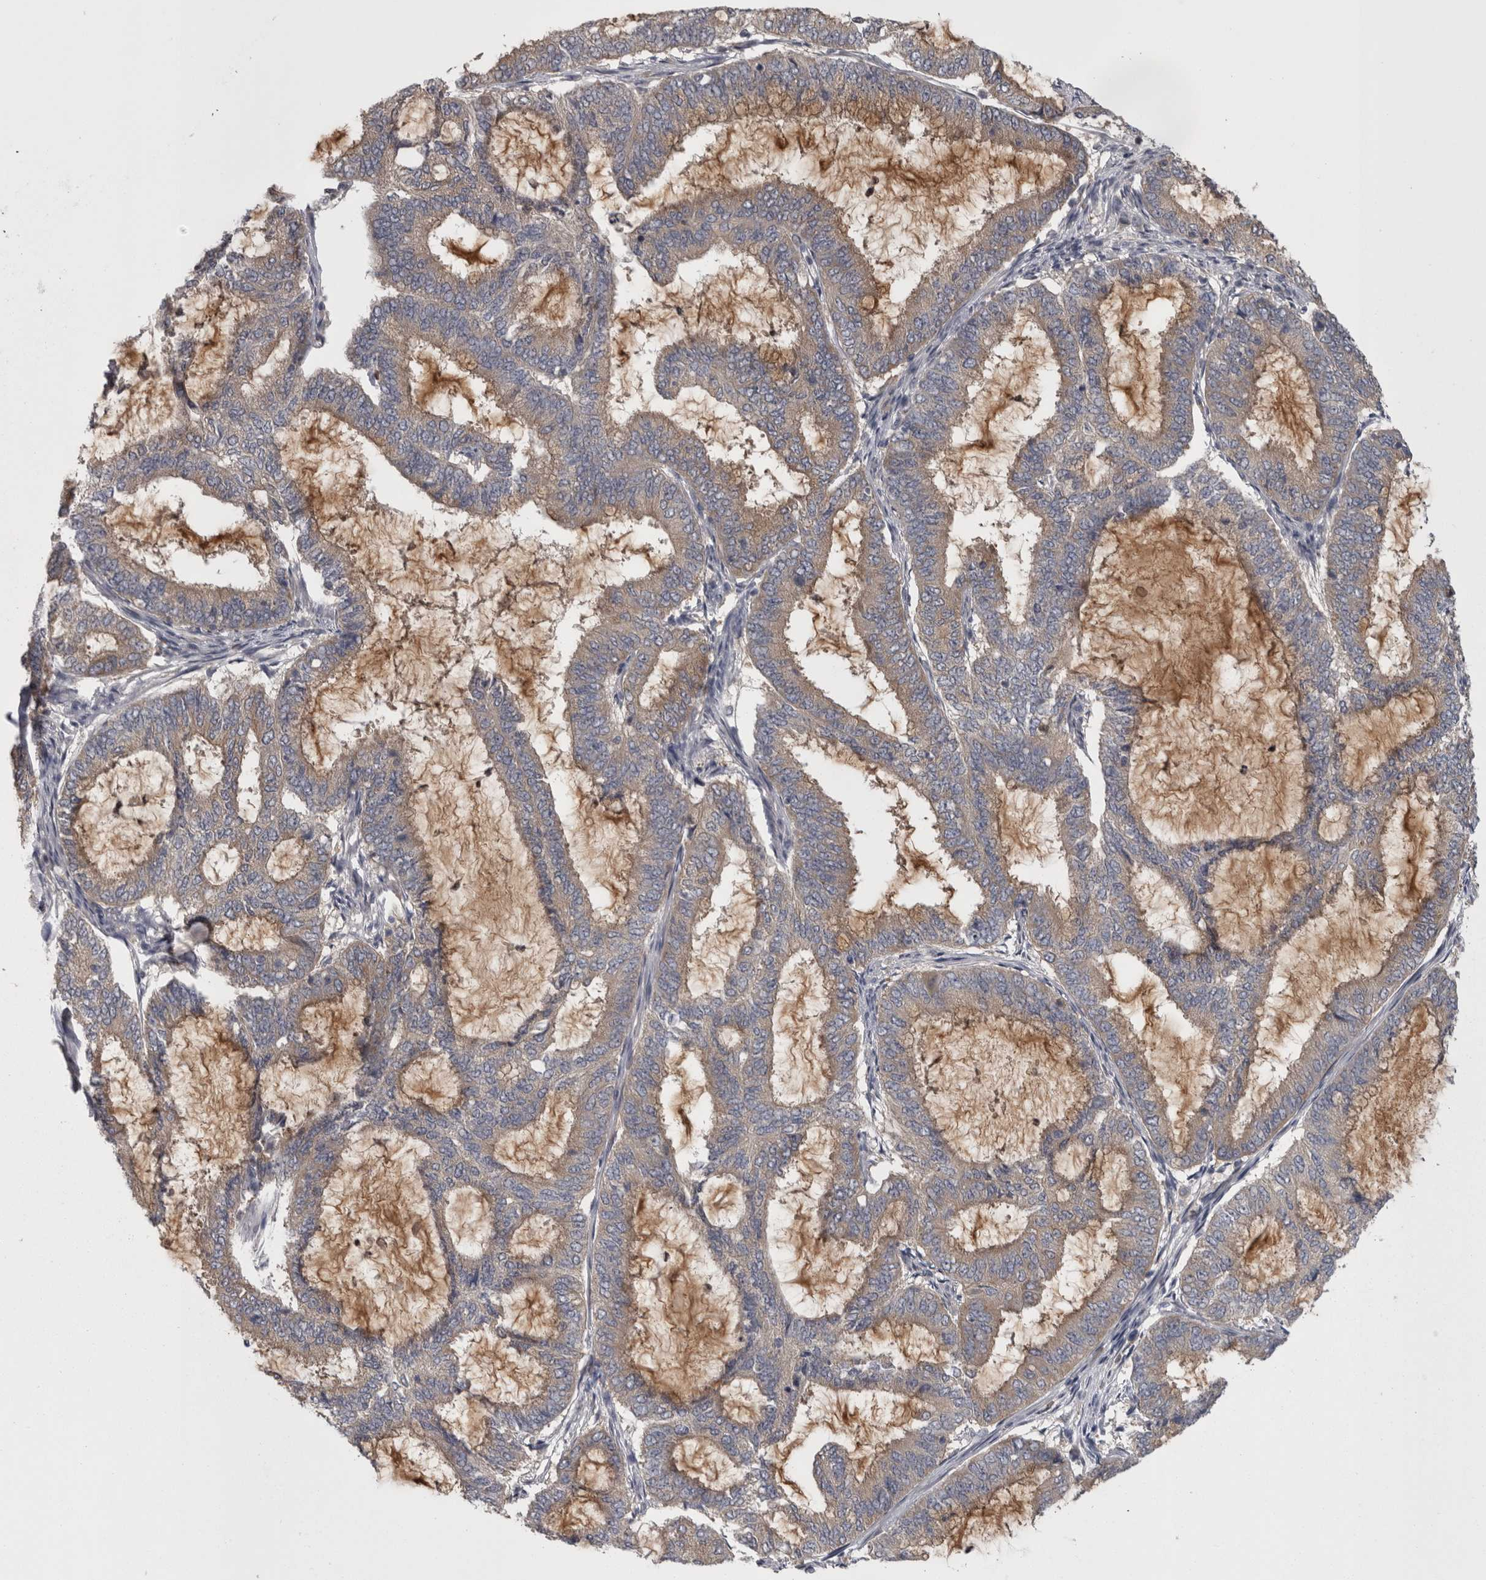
{"staining": {"intensity": "weak", "quantity": ">75%", "location": "cytoplasmic/membranous"}, "tissue": "endometrial cancer", "cell_type": "Tumor cells", "image_type": "cancer", "snomed": [{"axis": "morphology", "description": "Adenocarcinoma, NOS"}, {"axis": "topography", "description": "Endometrium"}], "caption": "Endometrial adenocarcinoma stained with immunohistochemistry exhibits weak cytoplasmic/membranous expression in approximately >75% of tumor cells.", "gene": "PRKCI", "patient": {"sex": "female", "age": 51}}